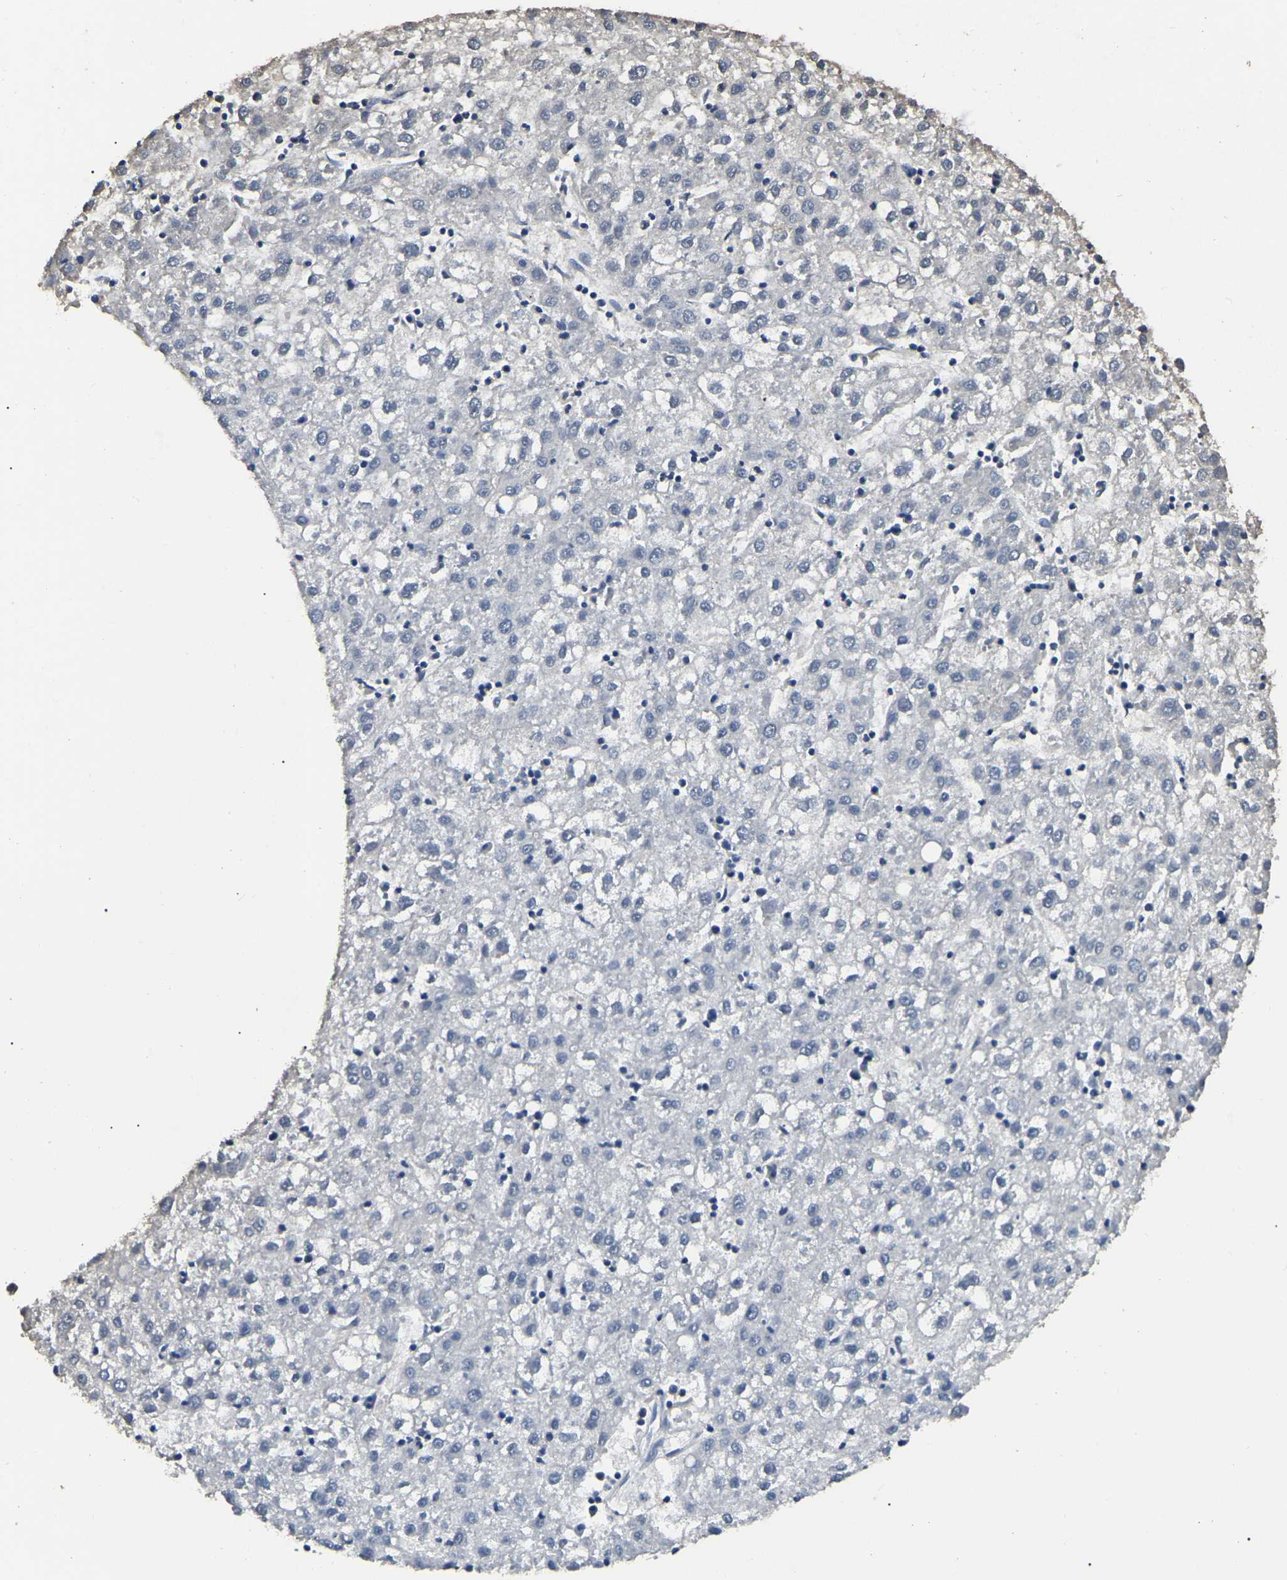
{"staining": {"intensity": "negative", "quantity": "none", "location": "none"}, "tissue": "liver cancer", "cell_type": "Tumor cells", "image_type": "cancer", "snomed": [{"axis": "morphology", "description": "Carcinoma, Hepatocellular, NOS"}, {"axis": "topography", "description": "Liver"}], "caption": "An immunohistochemistry (IHC) photomicrograph of liver cancer (hepatocellular carcinoma) is shown. There is no staining in tumor cells of liver cancer (hepatocellular carcinoma). The staining is performed using DAB (3,3'-diaminobenzidine) brown chromogen with nuclei counter-stained in using hematoxylin.", "gene": "PPM1E", "patient": {"sex": "male", "age": 72}}